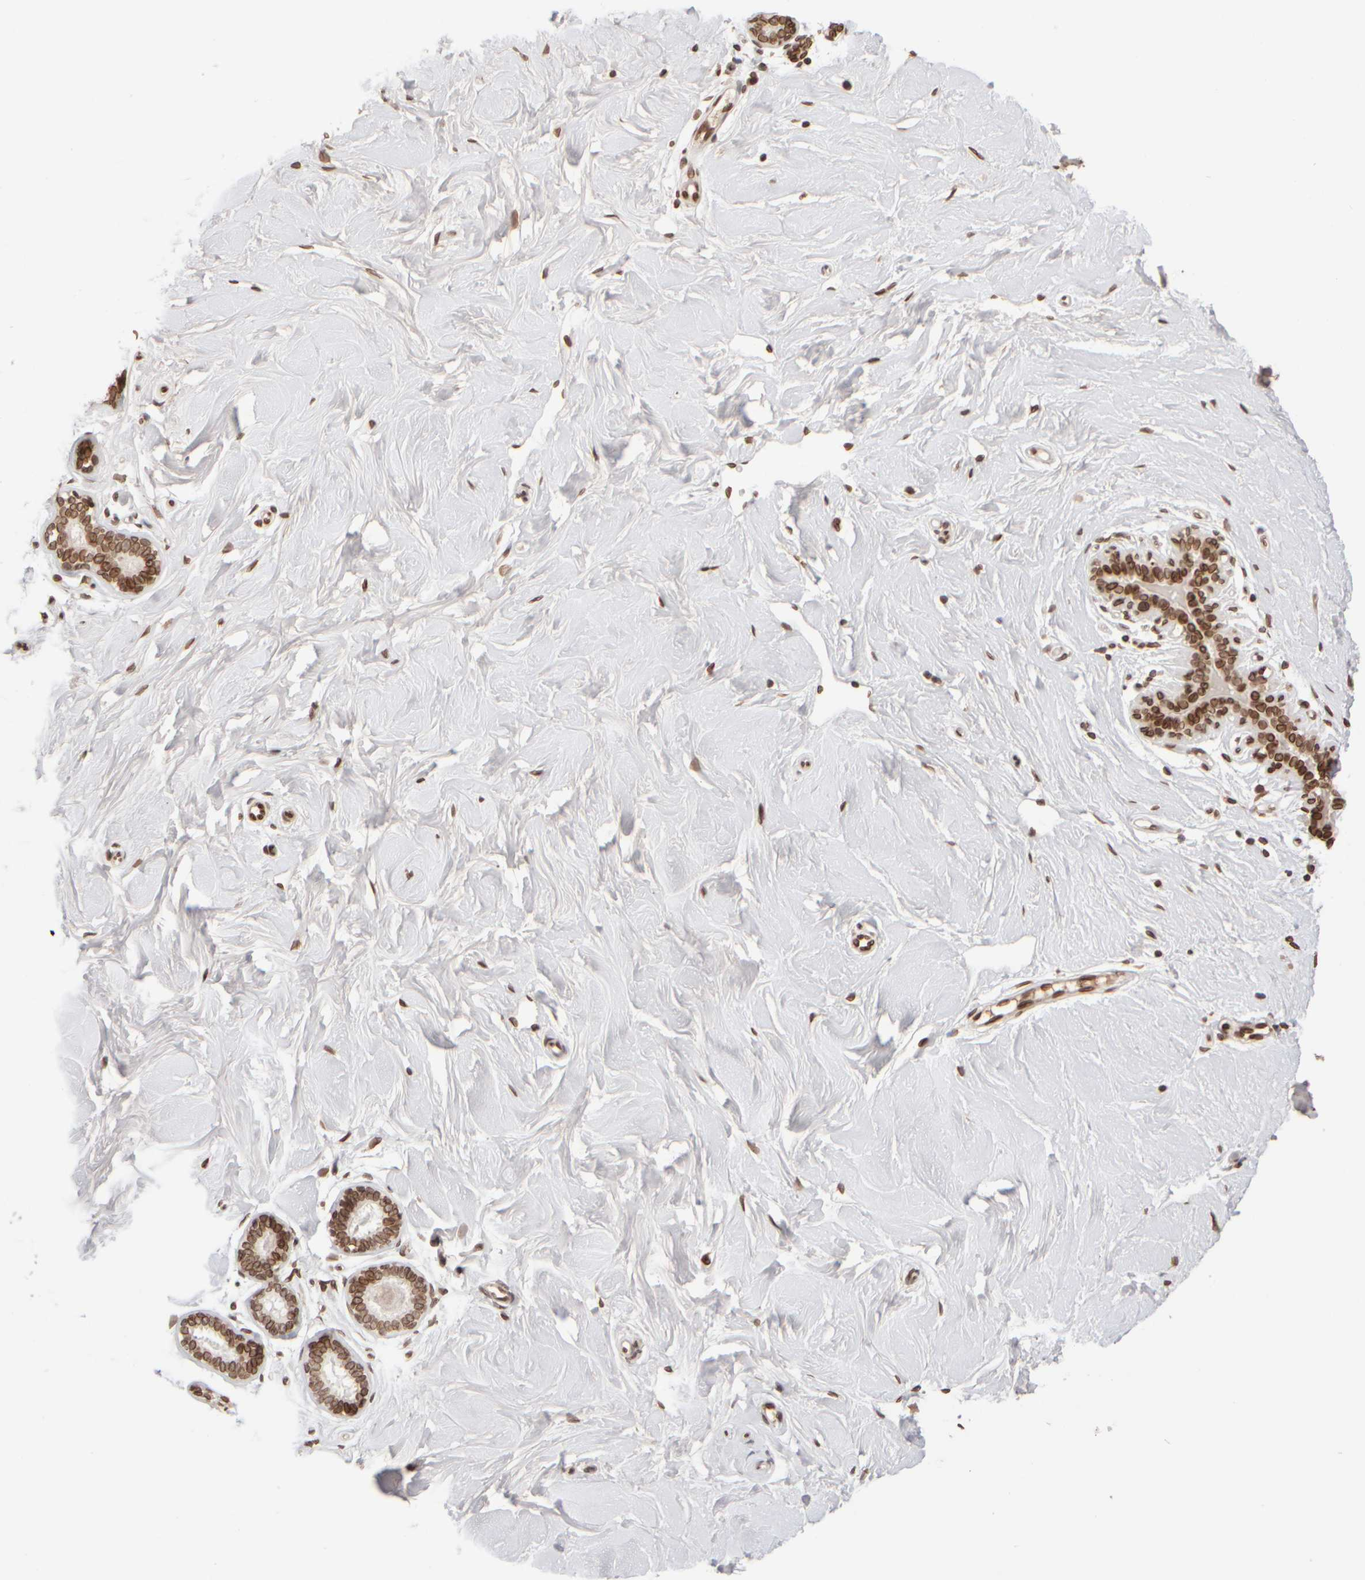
{"staining": {"intensity": "strong", "quantity": ">75%", "location": "nuclear"}, "tissue": "breast", "cell_type": "Adipocytes", "image_type": "normal", "snomed": [{"axis": "morphology", "description": "Normal tissue, NOS"}, {"axis": "topography", "description": "Breast"}], "caption": "This histopathology image exhibits IHC staining of unremarkable human breast, with high strong nuclear staining in about >75% of adipocytes.", "gene": "ZC3HC1", "patient": {"sex": "female", "age": 23}}